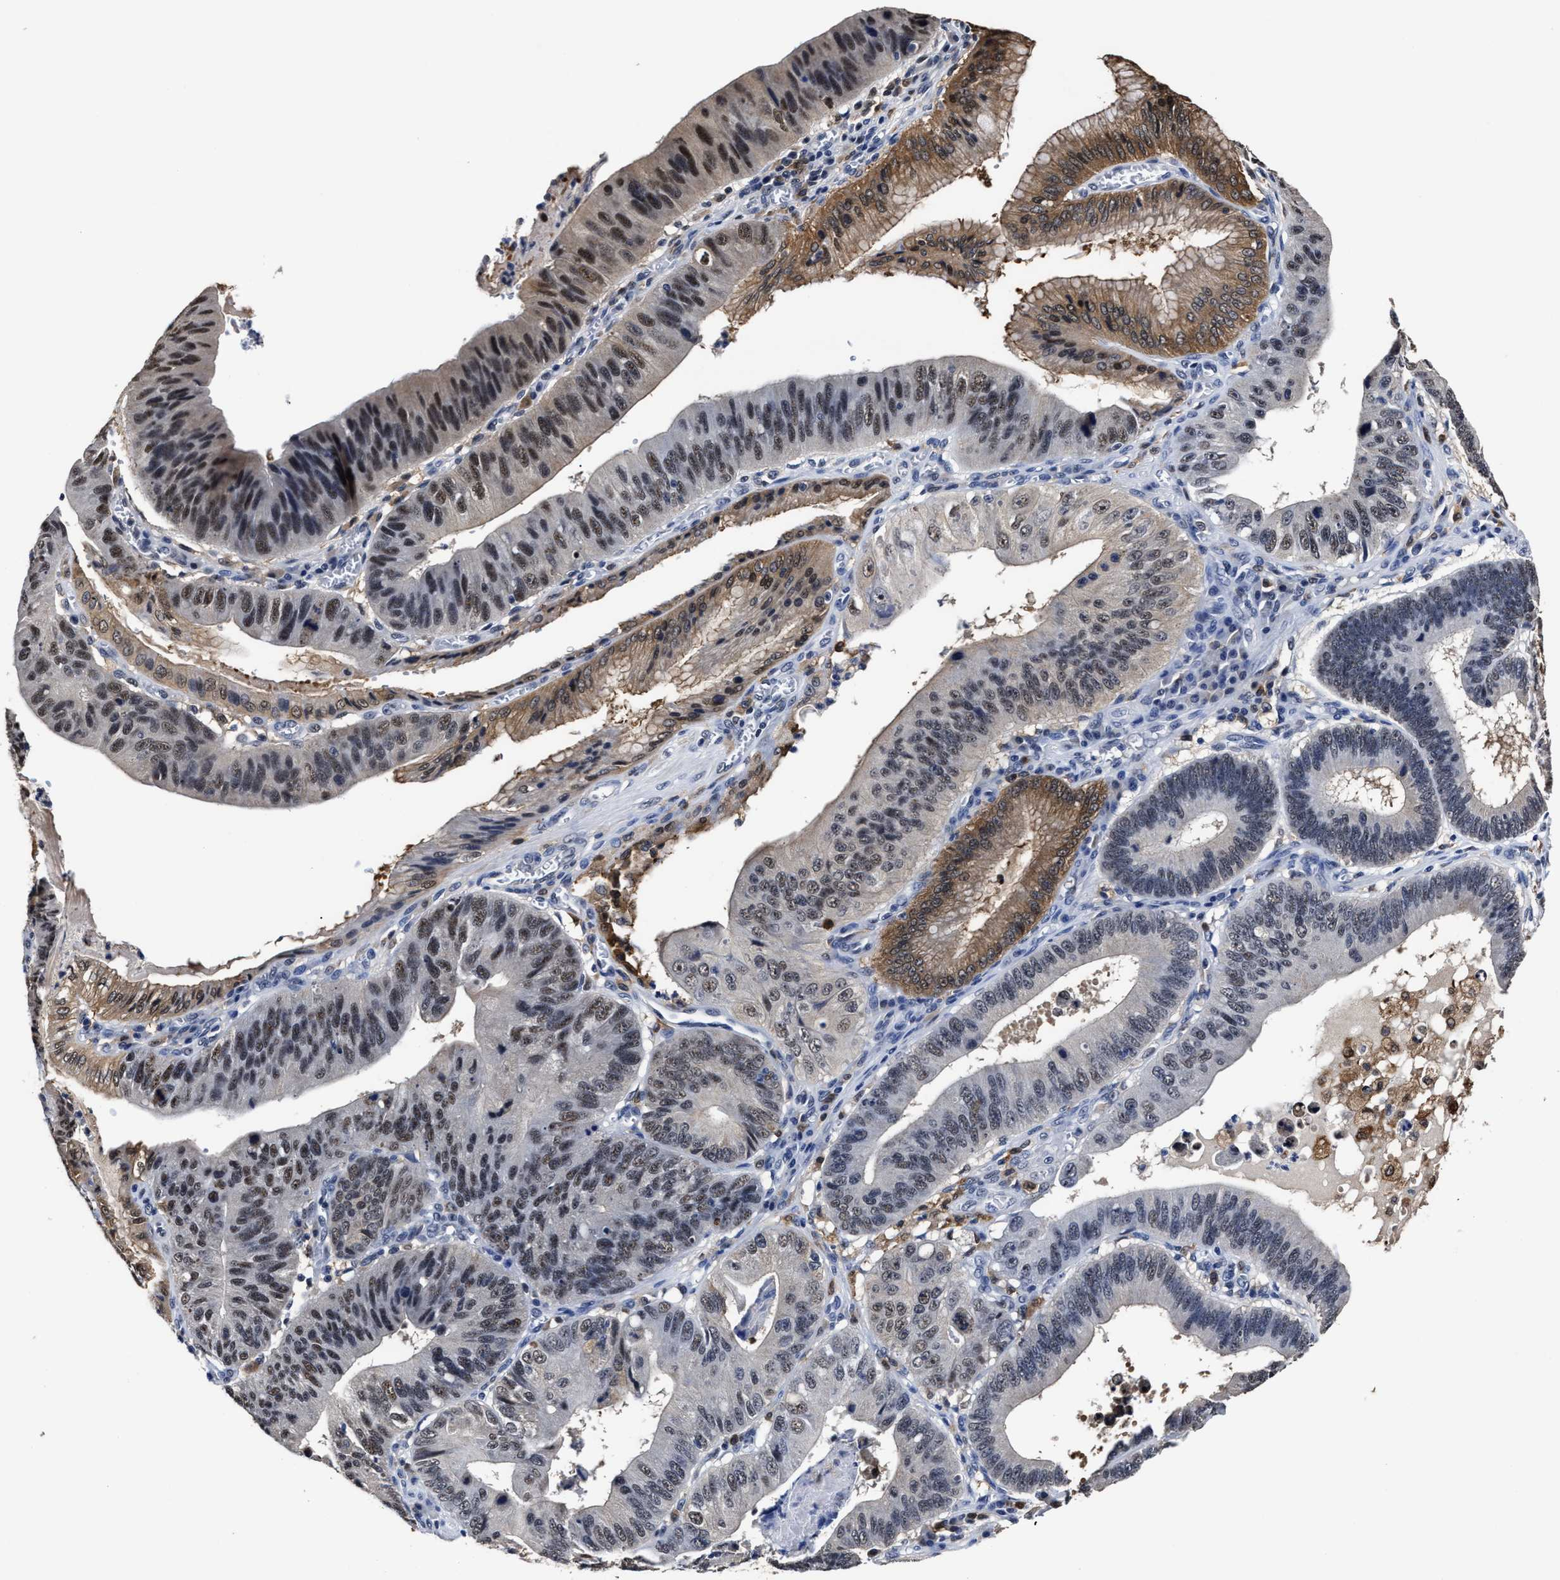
{"staining": {"intensity": "moderate", "quantity": "25%-75%", "location": "nuclear"}, "tissue": "stomach cancer", "cell_type": "Tumor cells", "image_type": "cancer", "snomed": [{"axis": "morphology", "description": "Adenocarcinoma, NOS"}, {"axis": "topography", "description": "Stomach"}], "caption": "This is a histology image of immunohistochemistry (IHC) staining of stomach adenocarcinoma, which shows moderate expression in the nuclear of tumor cells.", "gene": "PRPF4B", "patient": {"sex": "male", "age": 59}}